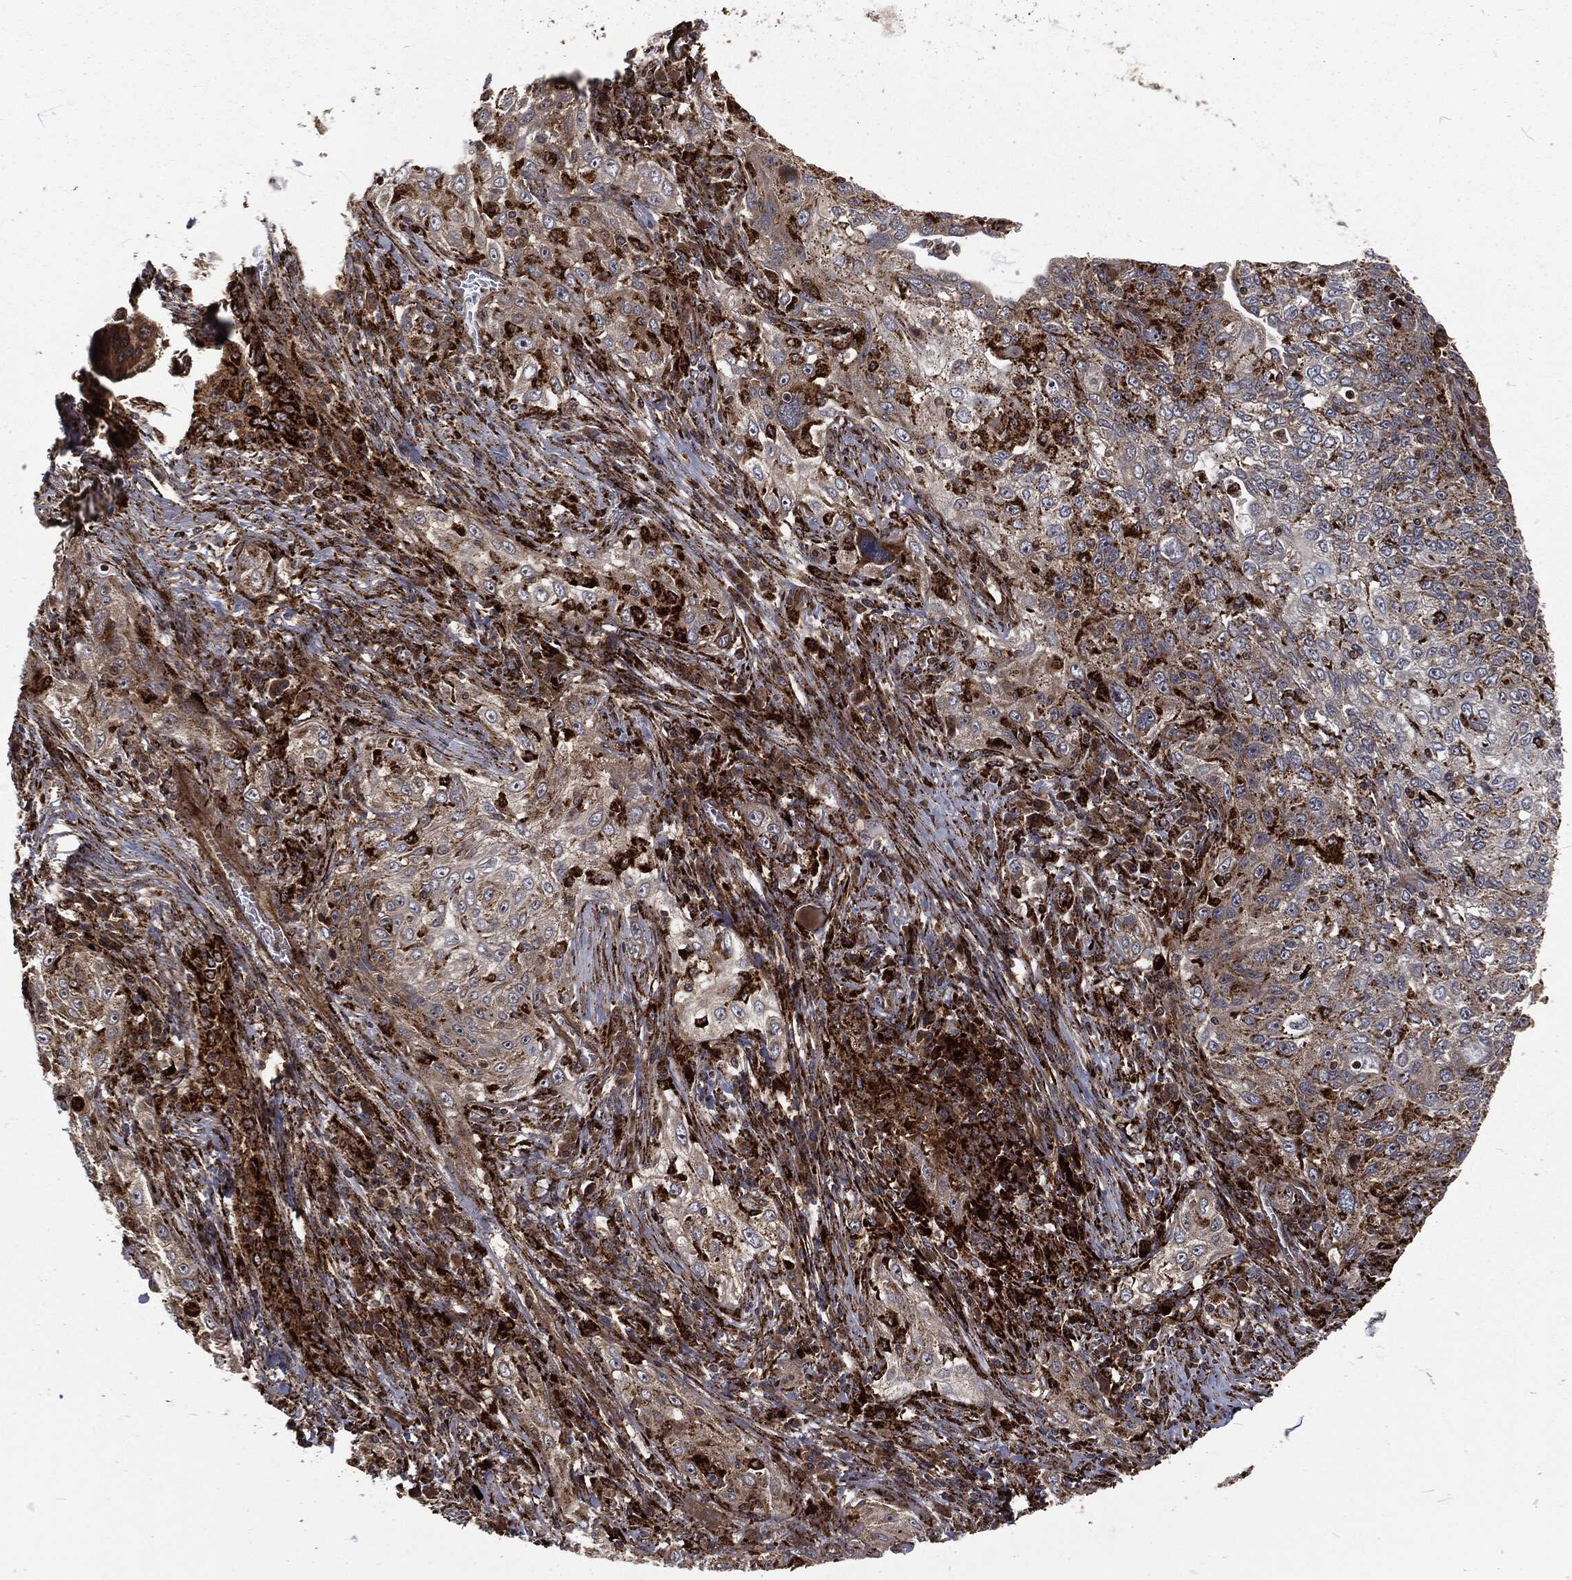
{"staining": {"intensity": "moderate", "quantity": "<25%", "location": "cytoplasmic/membranous"}, "tissue": "lung cancer", "cell_type": "Tumor cells", "image_type": "cancer", "snomed": [{"axis": "morphology", "description": "Squamous cell carcinoma, NOS"}, {"axis": "topography", "description": "Lung"}], "caption": "Tumor cells display low levels of moderate cytoplasmic/membranous expression in approximately <25% of cells in human lung cancer (squamous cell carcinoma). (DAB IHC, brown staining for protein, blue staining for nuclei).", "gene": "RFTN1", "patient": {"sex": "female", "age": 69}}